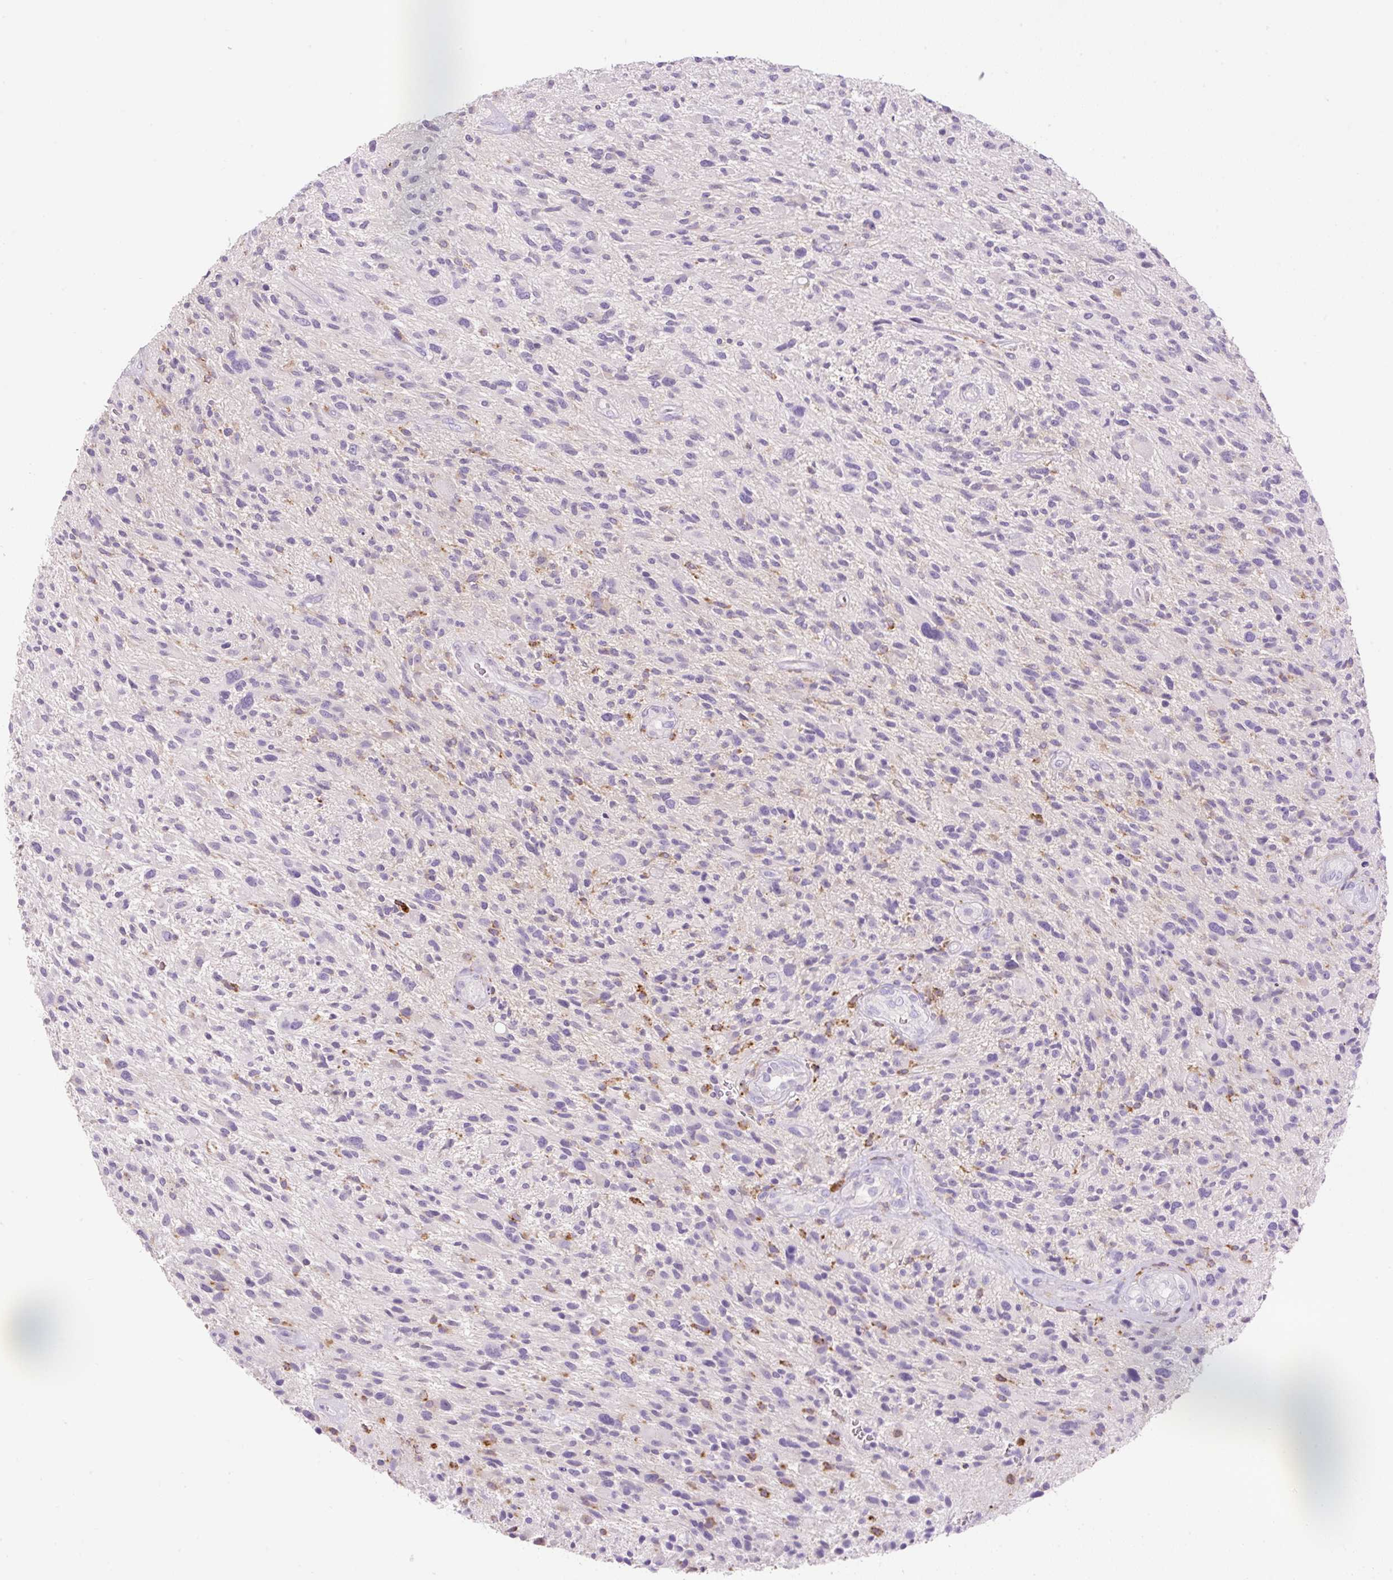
{"staining": {"intensity": "negative", "quantity": "none", "location": "none"}, "tissue": "glioma", "cell_type": "Tumor cells", "image_type": "cancer", "snomed": [{"axis": "morphology", "description": "Glioma, malignant, High grade"}, {"axis": "topography", "description": "Brain"}], "caption": "High magnification brightfield microscopy of high-grade glioma (malignant) stained with DAB (brown) and counterstained with hematoxylin (blue): tumor cells show no significant expression.", "gene": "TDRD15", "patient": {"sex": "male", "age": 47}}